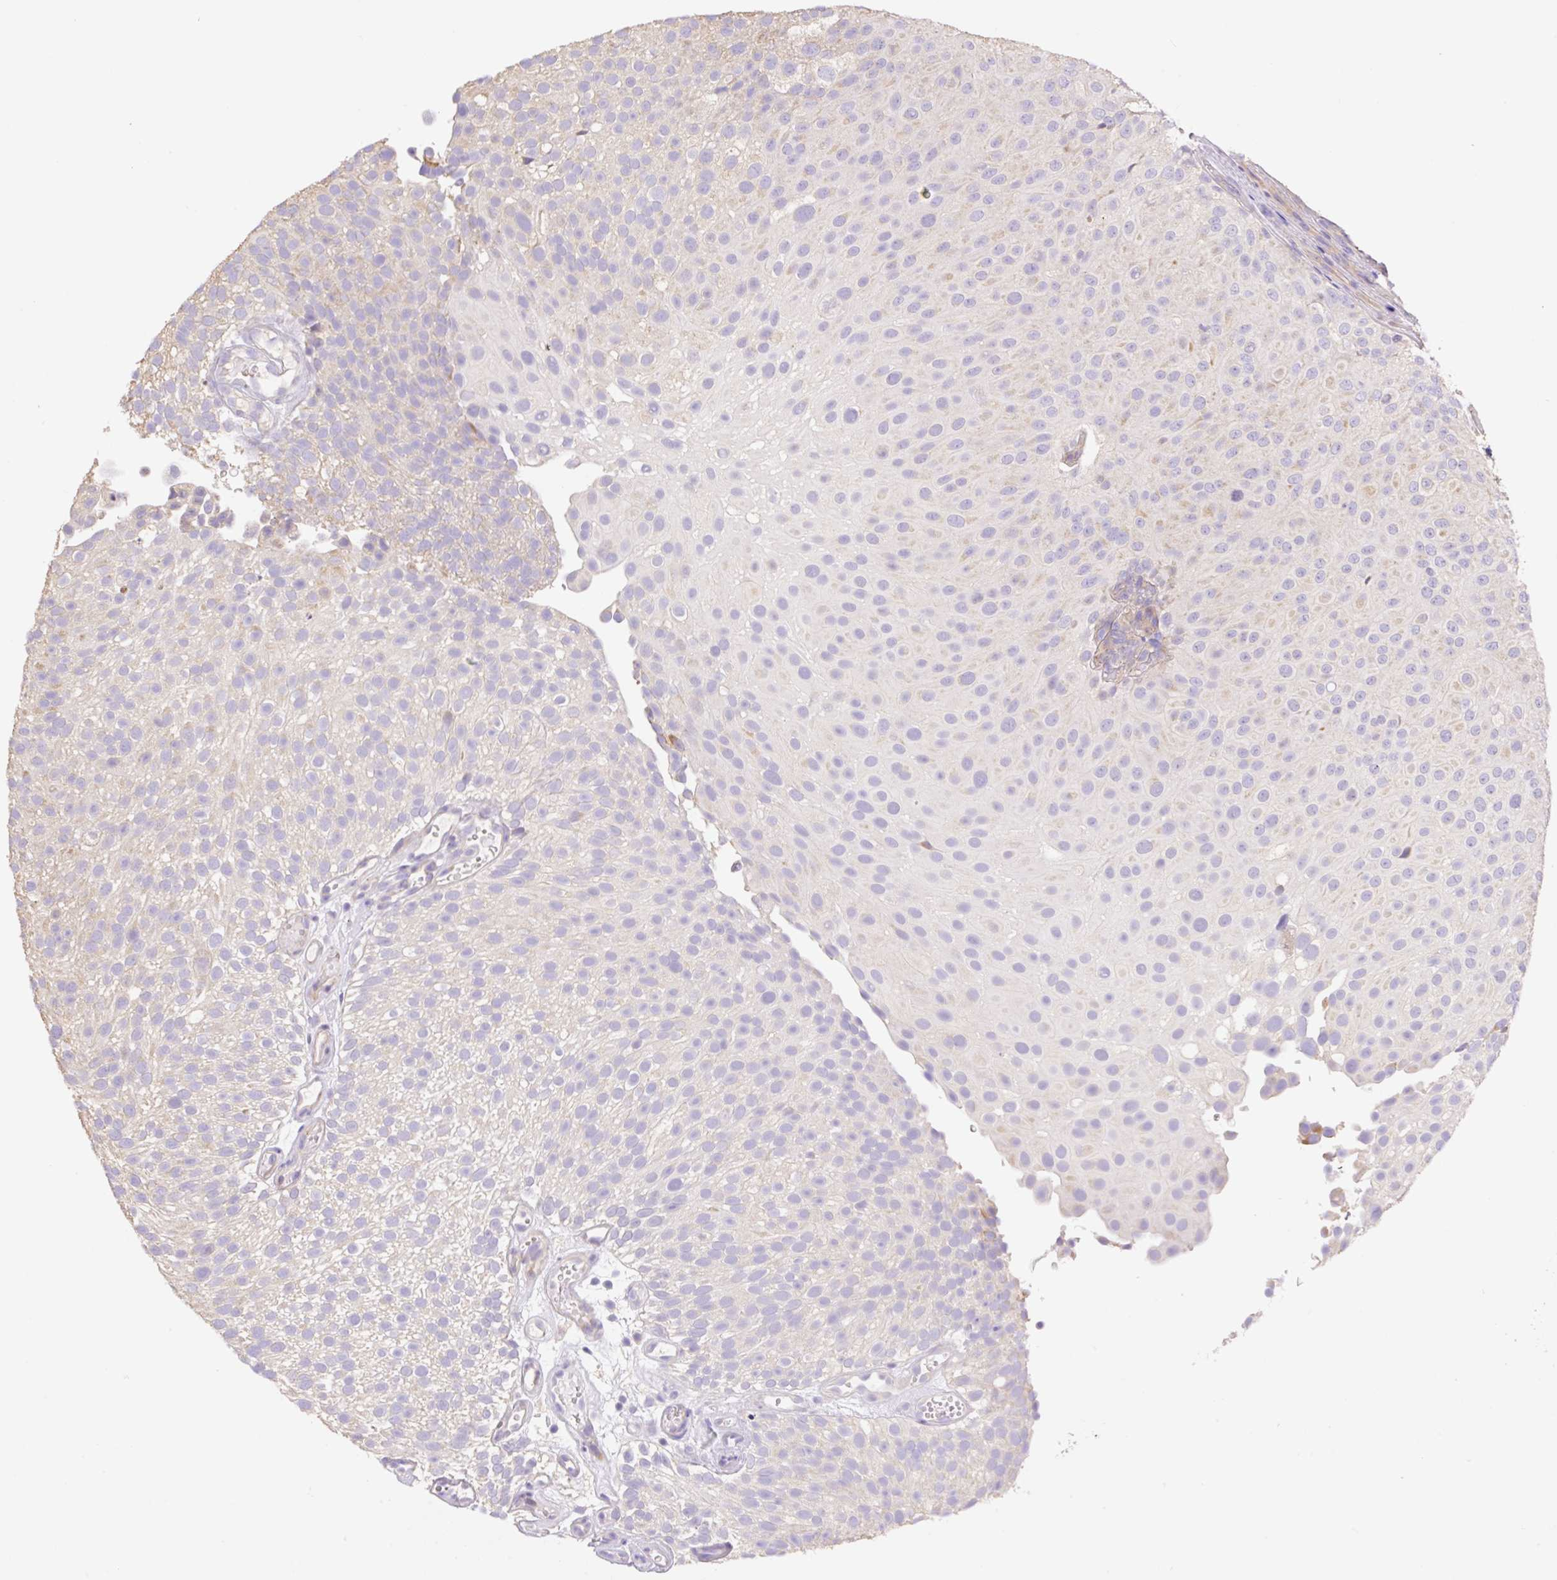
{"staining": {"intensity": "negative", "quantity": "none", "location": "none"}, "tissue": "urothelial cancer", "cell_type": "Tumor cells", "image_type": "cancer", "snomed": [{"axis": "morphology", "description": "Urothelial carcinoma, Low grade"}, {"axis": "topography", "description": "Urinary bladder"}], "caption": "Immunohistochemical staining of human urothelial carcinoma (low-grade) demonstrates no significant expression in tumor cells.", "gene": "COPZ2", "patient": {"sex": "male", "age": 78}}